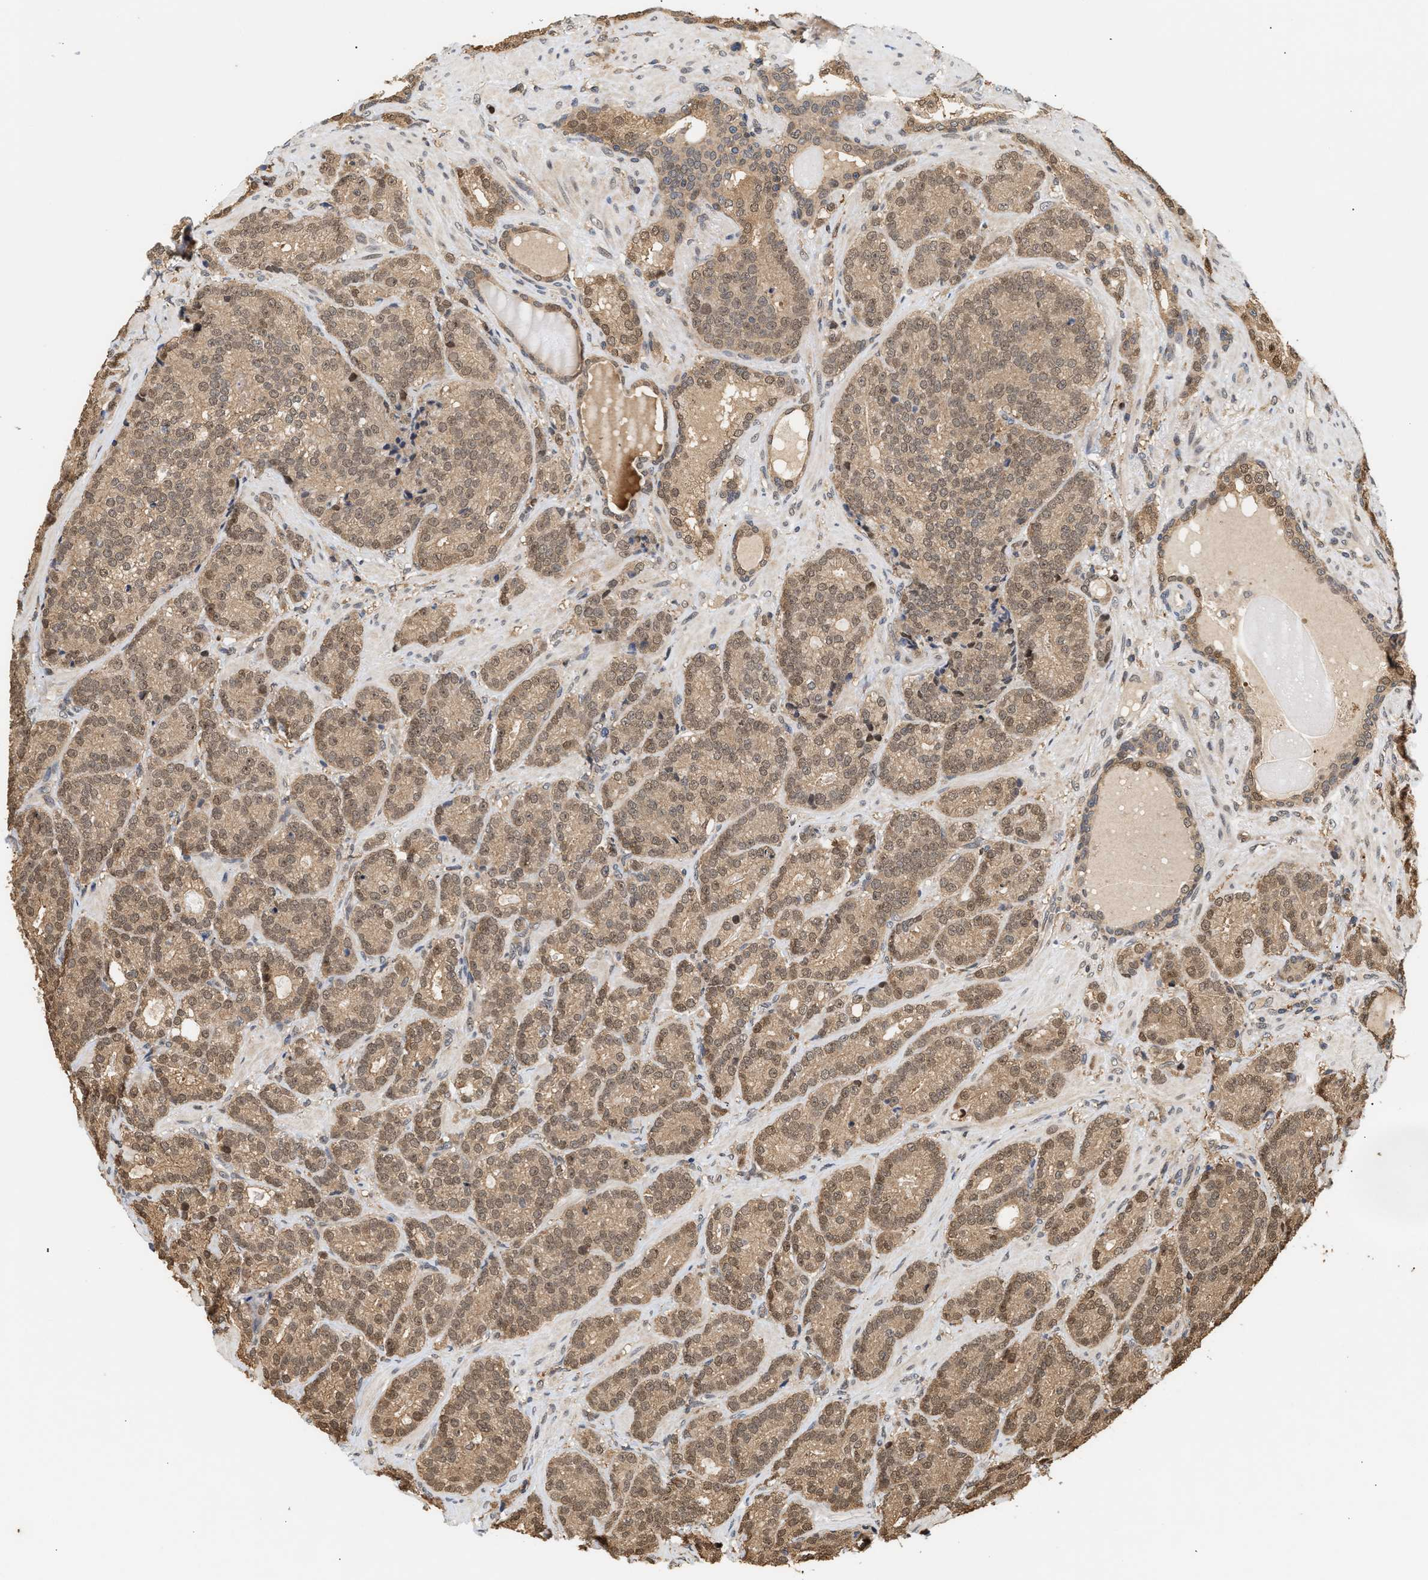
{"staining": {"intensity": "moderate", "quantity": ">75%", "location": "cytoplasmic/membranous,nuclear"}, "tissue": "prostate cancer", "cell_type": "Tumor cells", "image_type": "cancer", "snomed": [{"axis": "morphology", "description": "Adenocarcinoma, High grade"}, {"axis": "topography", "description": "Prostate"}], "caption": "A brown stain labels moderate cytoplasmic/membranous and nuclear staining of a protein in human prostate cancer (high-grade adenocarcinoma) tumor cells.", "gene": "ABHD5", "patient": {"sex": "male", "age": 61}}